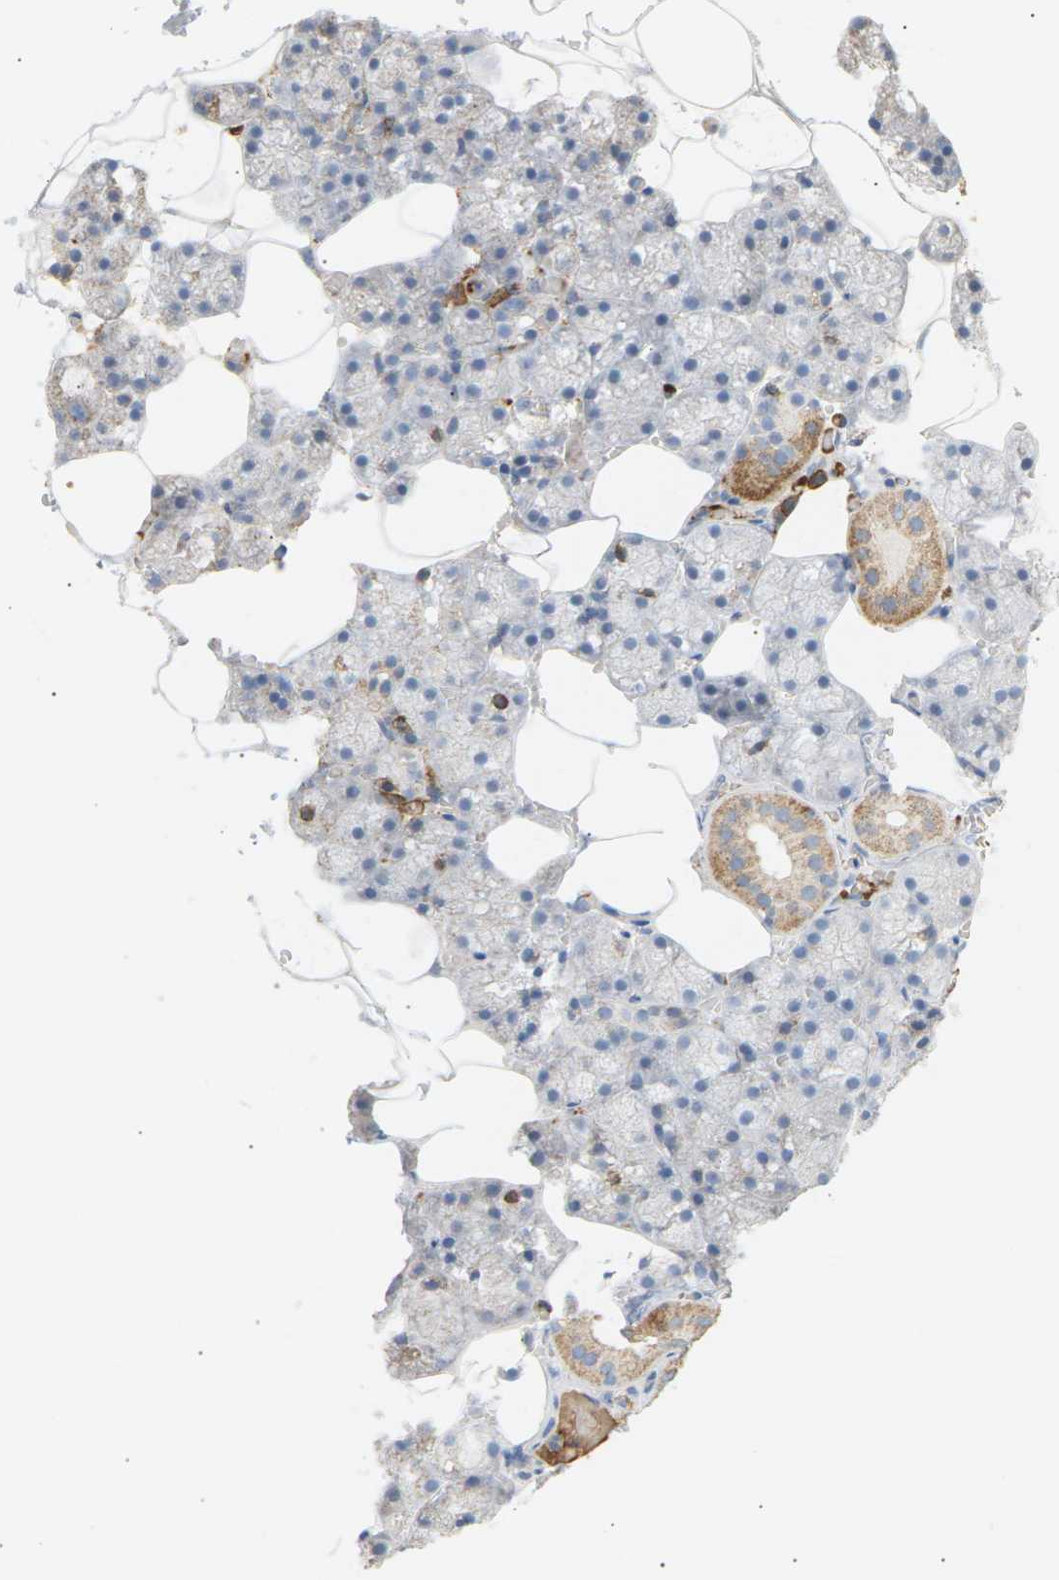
{"staining": {"intensity": "moderate", "quantity": "<25%", "location": "cytoplasmic/membranous"}, "tissue": "salivary gland", "cell_type": "Glandular cells", "image_type": "normal", "snomed": [{"axis": "morphology", "description": "Normal tissue, NOS"}, {"axis": "topography", "description": "Salivary gland"}], "caption": "About <25% of glandular cells in benign salivary gland display moderate cytoplasmic/membranous protein staining as visualized by brown immunohistochemical staining.", "gene": "LIME1", "patient": {"sex": "male", "age": 62}}